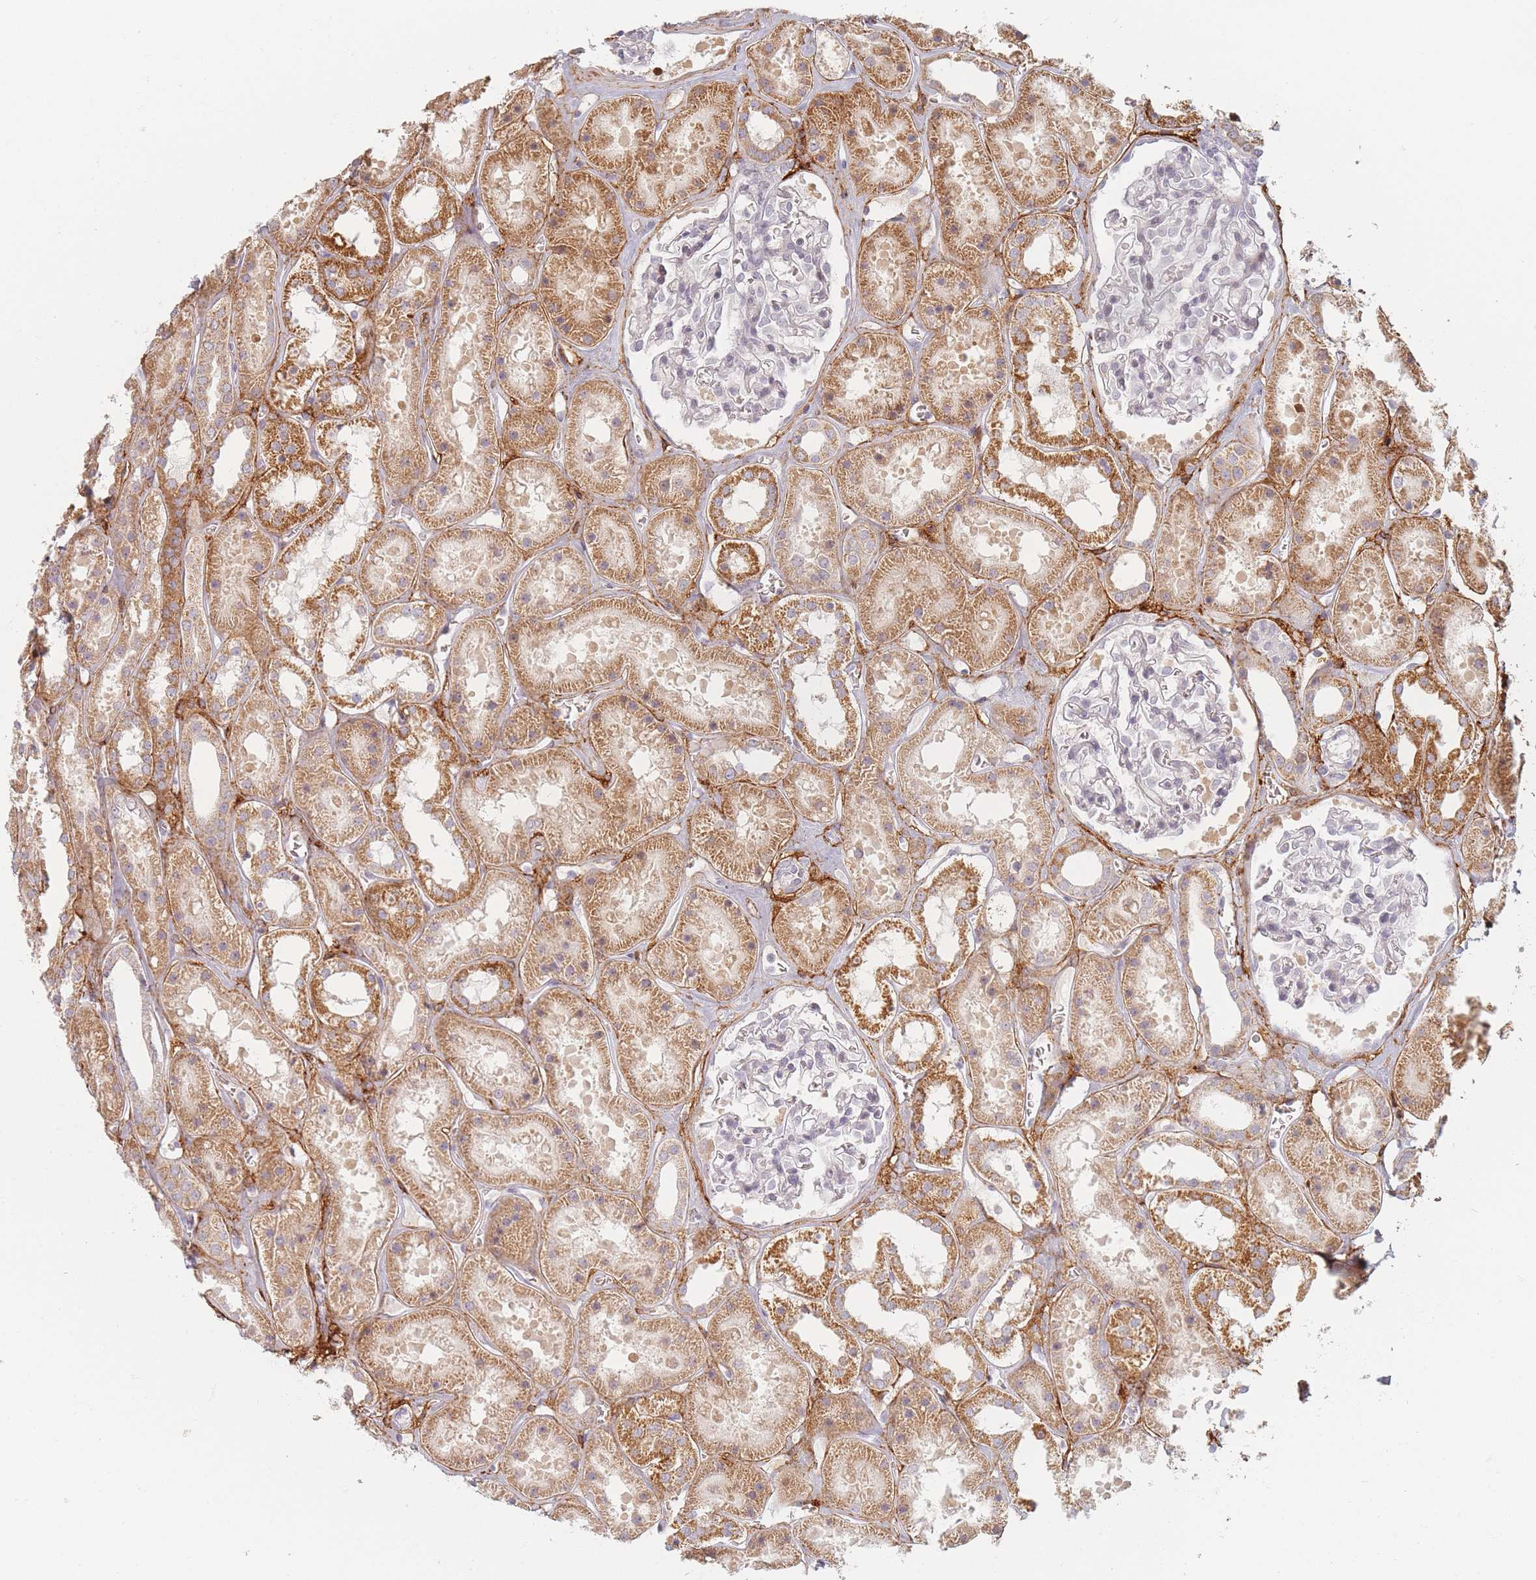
{"staining": {"intensity": "weak", "quantity": "<25%", "location": "nuclear"}, "tissue": "kidney", "cell_type": "Cells in glomeruli", "image_type": "normal", "snomed": [{"axis": "morphology", "description": "Normal tissue, NOS"}, {"axis": "topography", "description": "Kidney"}], "caption": "IHC image of benign kidney stained for a protein (brown), which exhibits no staining in cells in glomeruli.", "gene": "ZKSCAN7", "patient": {"sex": "female", "age": 41}}